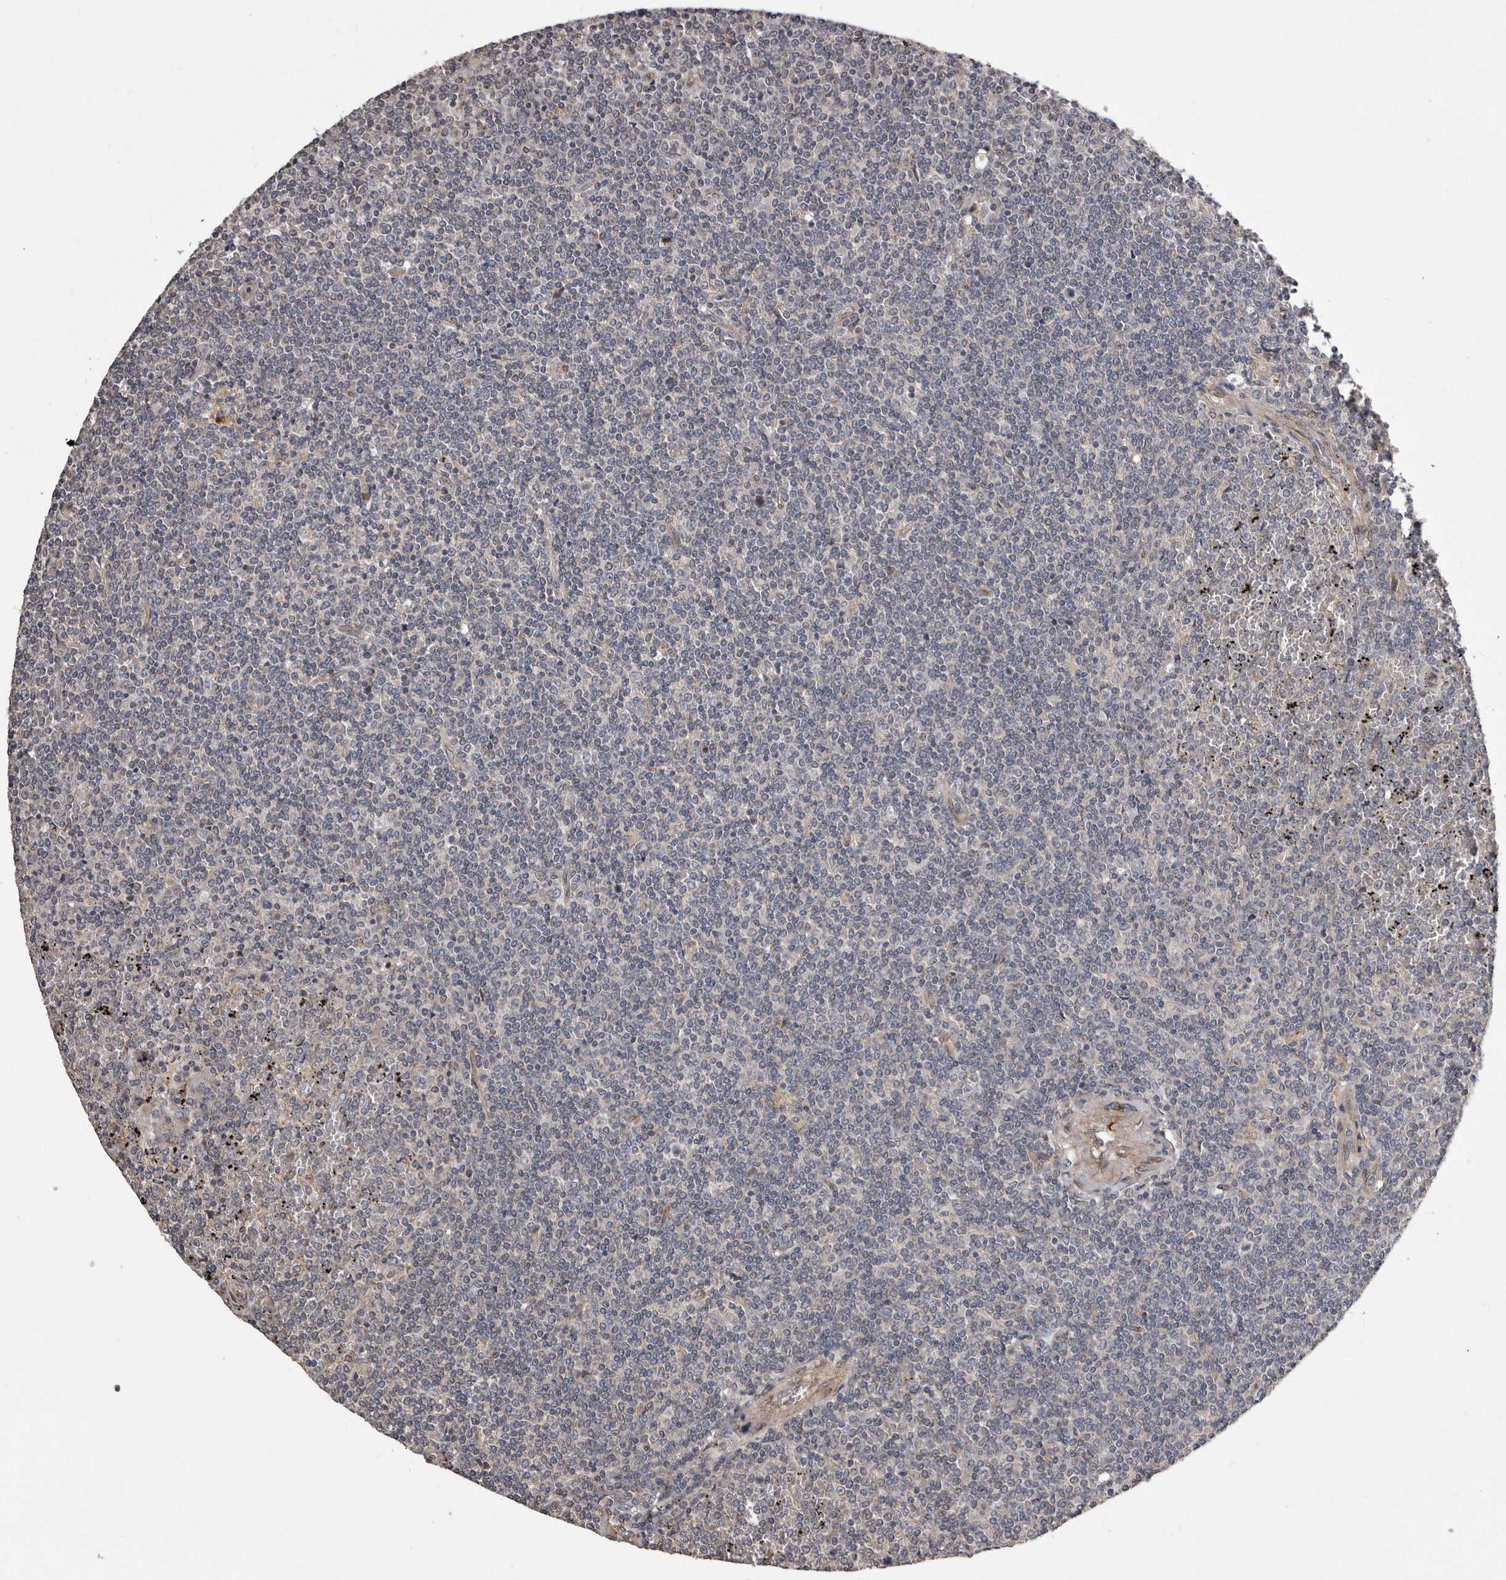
{"staining": {"intensity": "negative", "quantity": "none", "location": "none"}, "tissue": "lymphoma", "cell_type": "Tumor cells", "image_type": "cancer", "snomed": [{"axis": "morphology", "description": "Malignant lymphoma, non-Hodgkin's type, Low grade"}, {"axis": "topography", "description": "Spleen"}], "caption": "A histopathology image of human low-grade malignant lymphoma, non-Hodgkin's type is negative for staining in tumor cells. Nuclei are stained in blue.", "gene": "ARMCX1", "patient": {"sex": "female", "age": 19}}